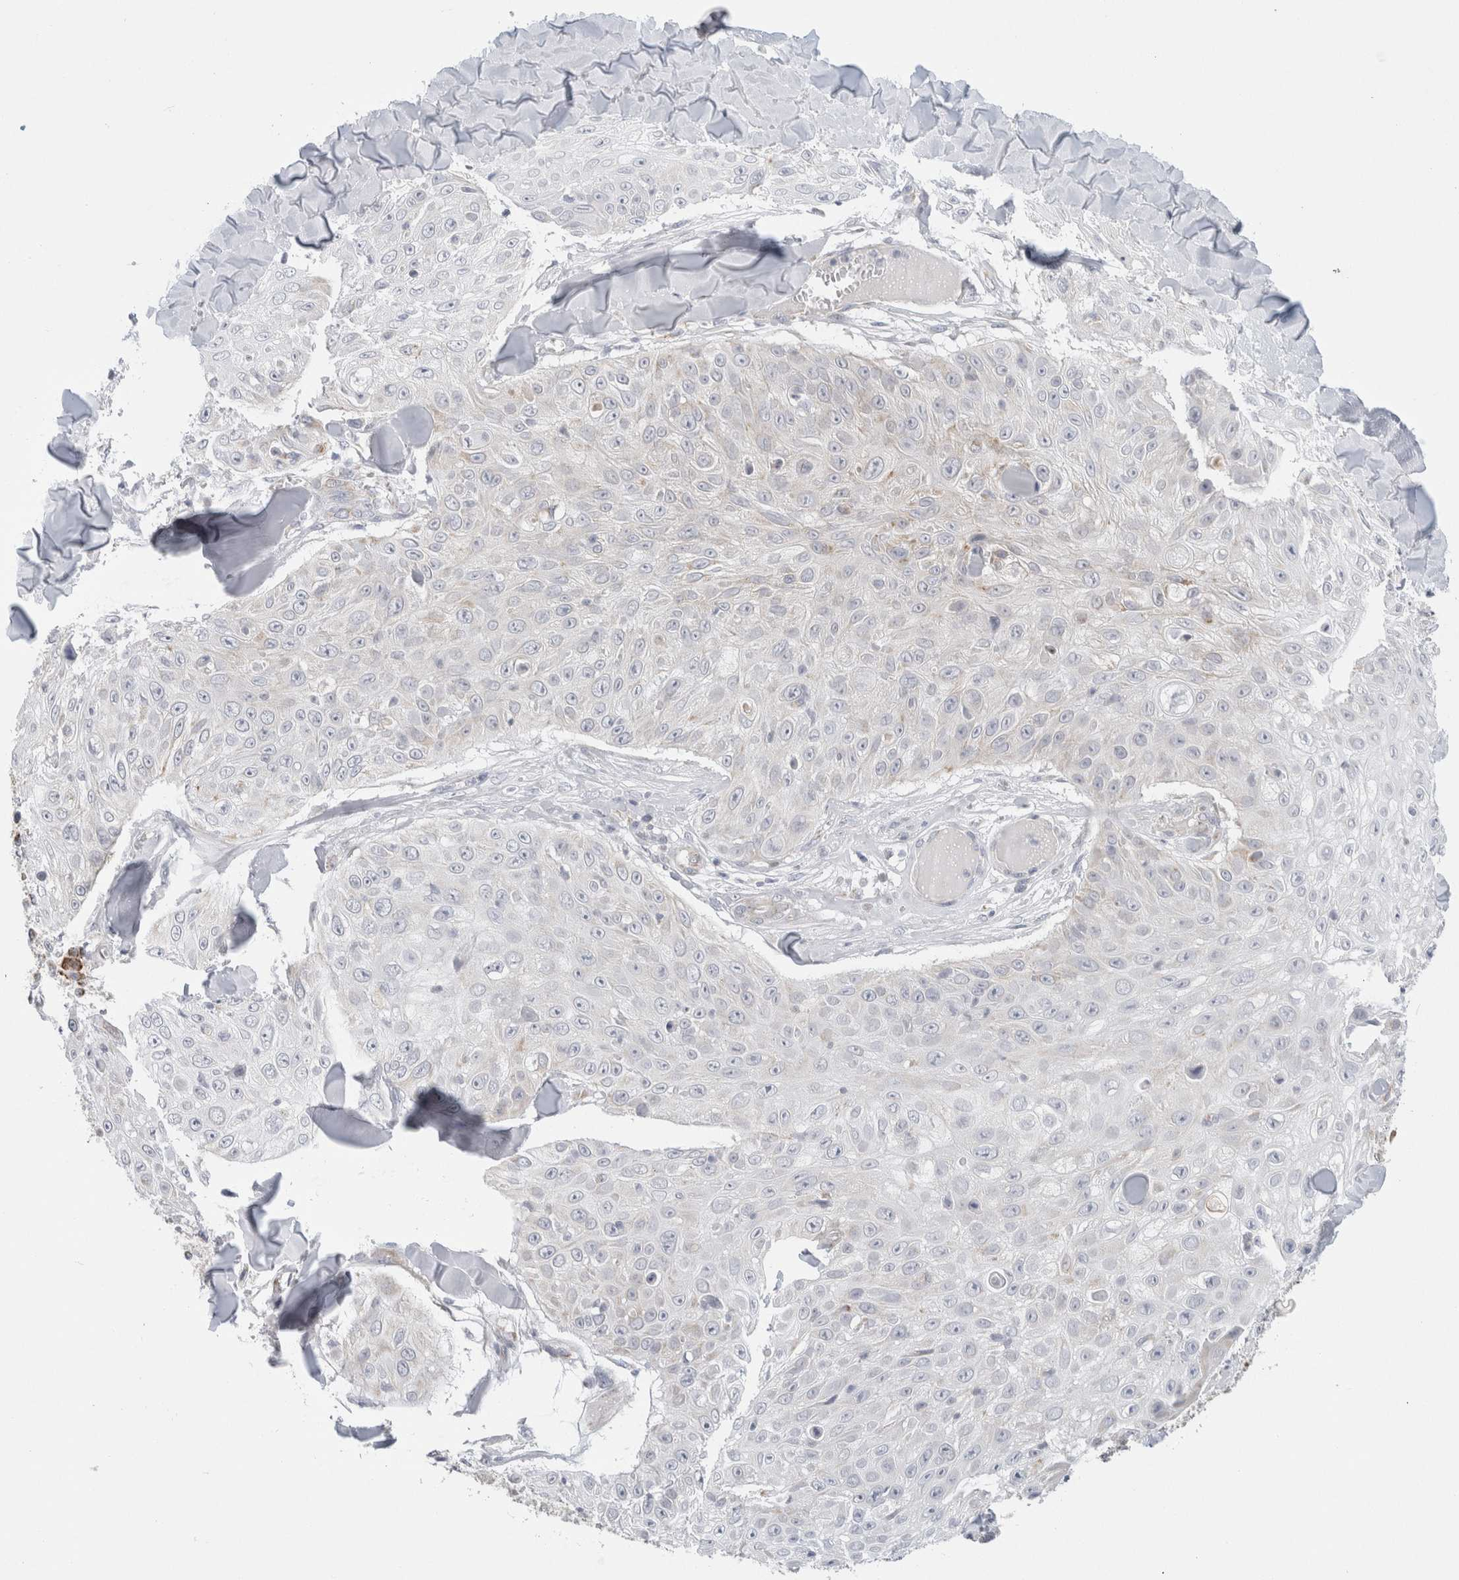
{"staining": {"intensity": "negative", "quantity": "none", "location": "none"}, "tissue": "skin cancer", "cell_type": "Tumor cells", "image_type": "cancer", "snomed": [{"axis": "morphology", "description": "Squamous cell carcinoma, NOS"}, {"axis": "topography", "description": "Skin"}], "caption": "Immunohistochemistry image of neoplastic tissue: squamous cell carcinoma (skin) stained with DAB reveals no significant protein expression in tumor cells.", "gene": "FAHD1", "patient": {"sex": "male", "age": 86}}